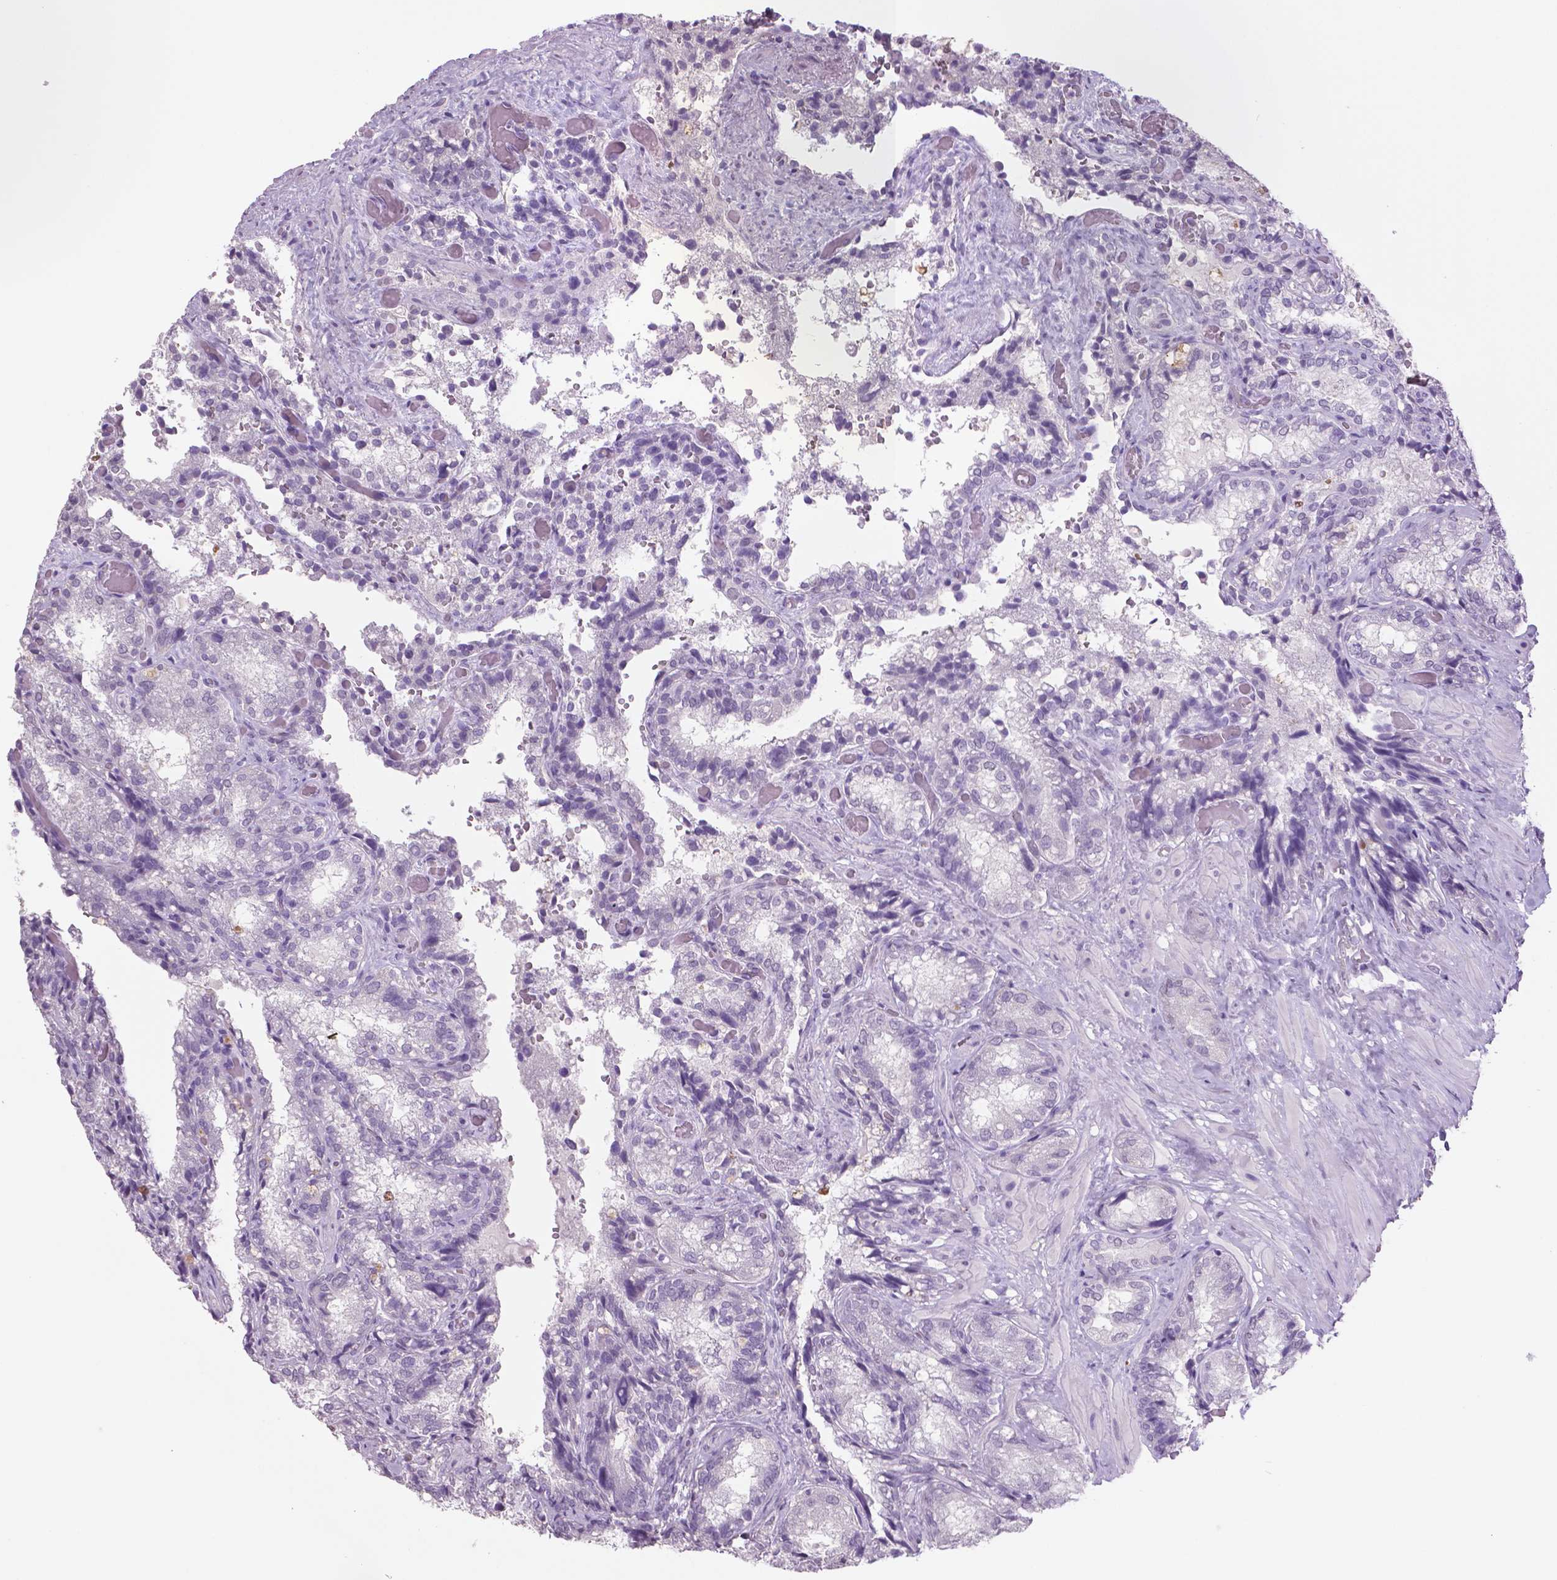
{"staining": {"intensity": "weak", "quantity": "<25%", "location": "nuclear"}, "tissue": "seminal vesicle", "cell_type": "Glandular cells", "image_type": "normal", "snomed": [{"axis": "morphology", "description": "Normal tissue, NOS"}, {"axis": "topography", "description": "Seminal veicle"}], "caption": "Immunohistochemical staining of benign human seminal vesicle shows no significant staining in glandular cells.", "gene": "IGF2BP1", "patient": {"sex": "male", "age": 57}}